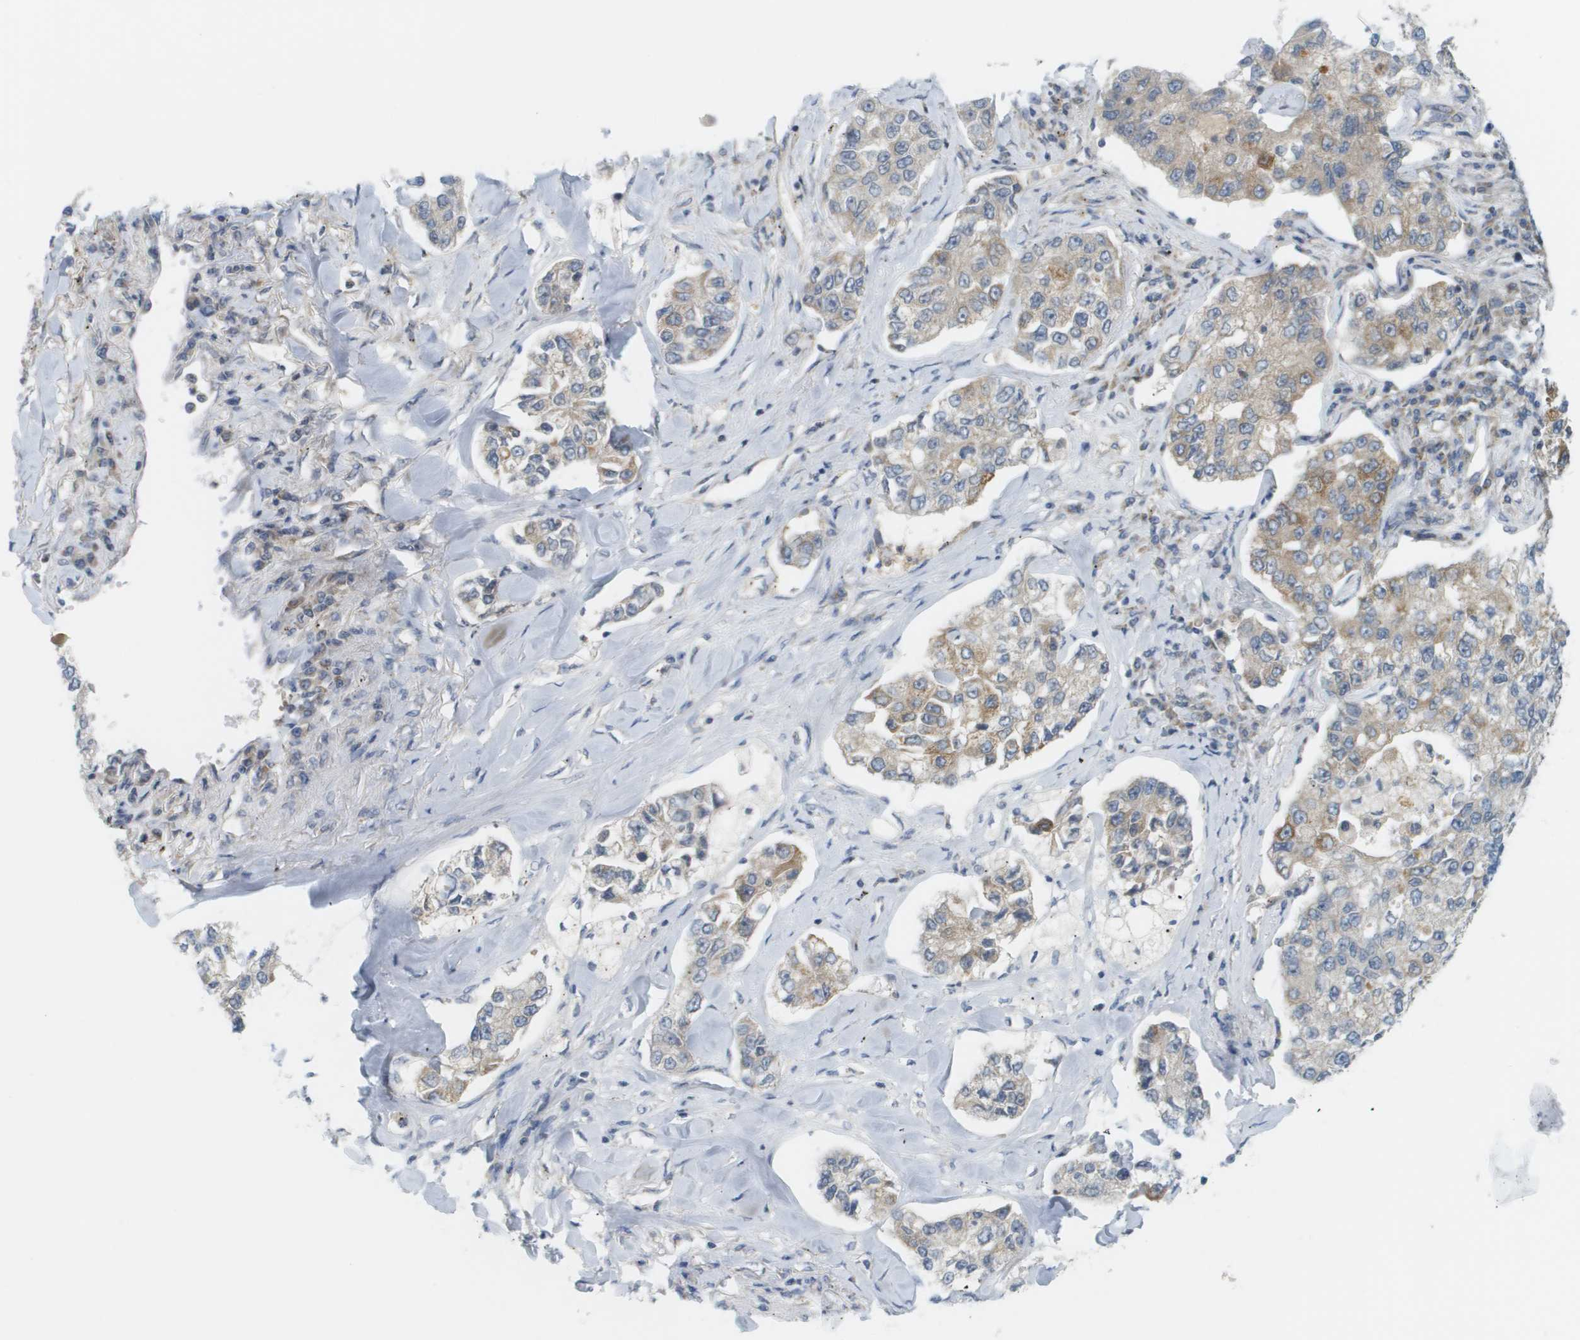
{"staining": {"intensity": "moderate", "quantity": "25%-75%", "location": "cytoplasmic/membranous"}, "tissue": "lung cancer", "cell_type": "Tumor cells", "image_type": "cancer", "snomed": [{"axis": "morphology", "description": "Adenocarcinoma, NOS"}, {"axis": "topography", "description": "Lung"}], "caption": "A brown stain labels moderate cytoplasmic/membranous positivity of a protein in adenocarcinoma (lung) tumor cells.", "gene": "PROC", "patient": {"sex": "male", "age": 49}}